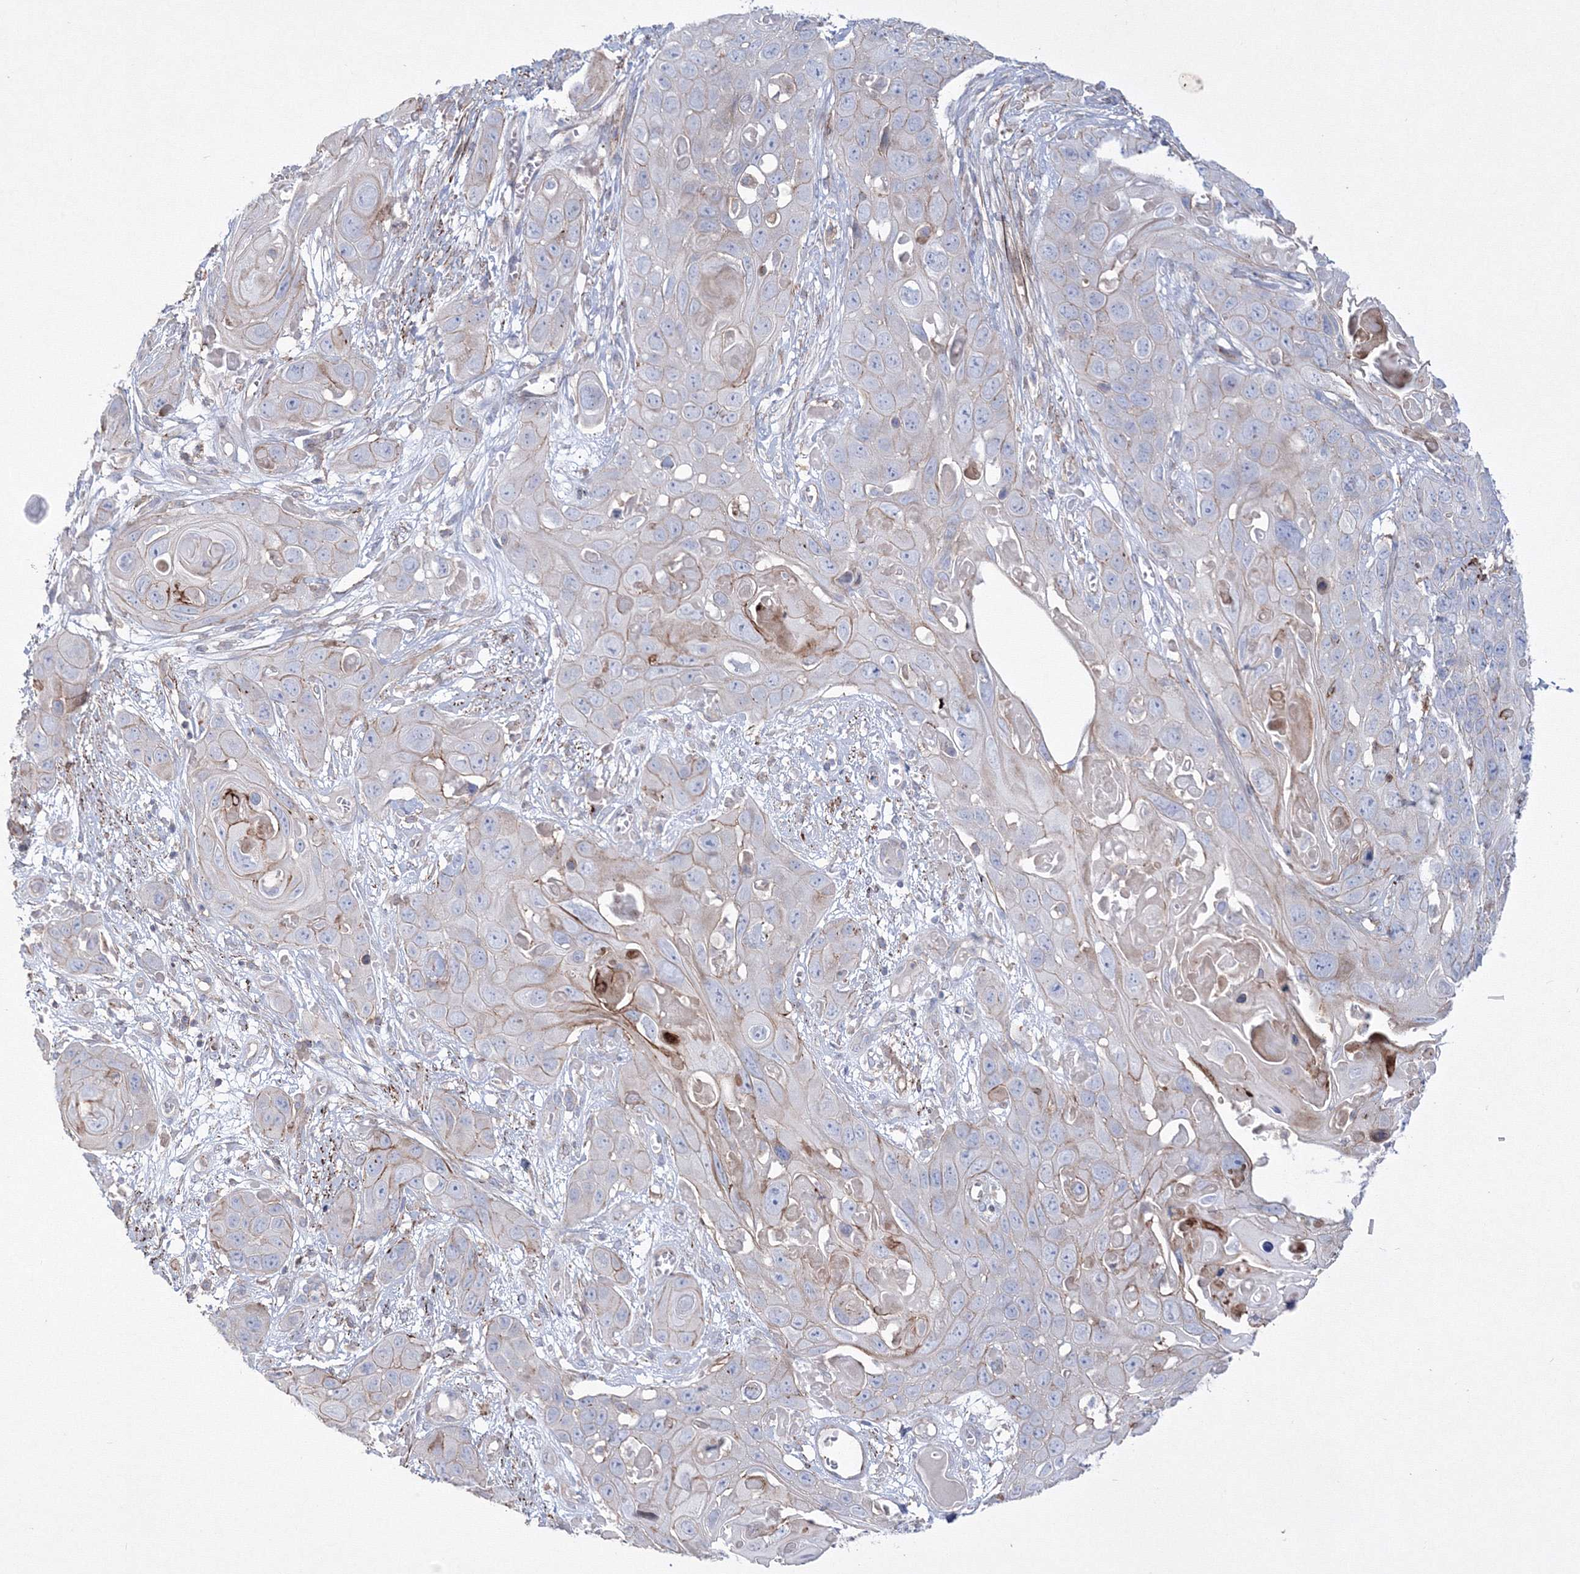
{"staining": {"intensity": "moderate", "quantity": "<25%", "location": "cytoplasmic/membranous"}, "tissue": "skin cancer", "cell_type": "Tumor cells", "image_type": "cancer", "snomed": [{"axis": "morphology", "description": "Squamous cell carcinoma, NOS"}, {"axis": "topography", "description": "Skin"}], "caption": "Squamous cell carcinoma (skin) stained with a protein marker reveals moderate staining in tumor cells.", "gene": "GPR82", "patient": {"sex": "male", "age": 55}}